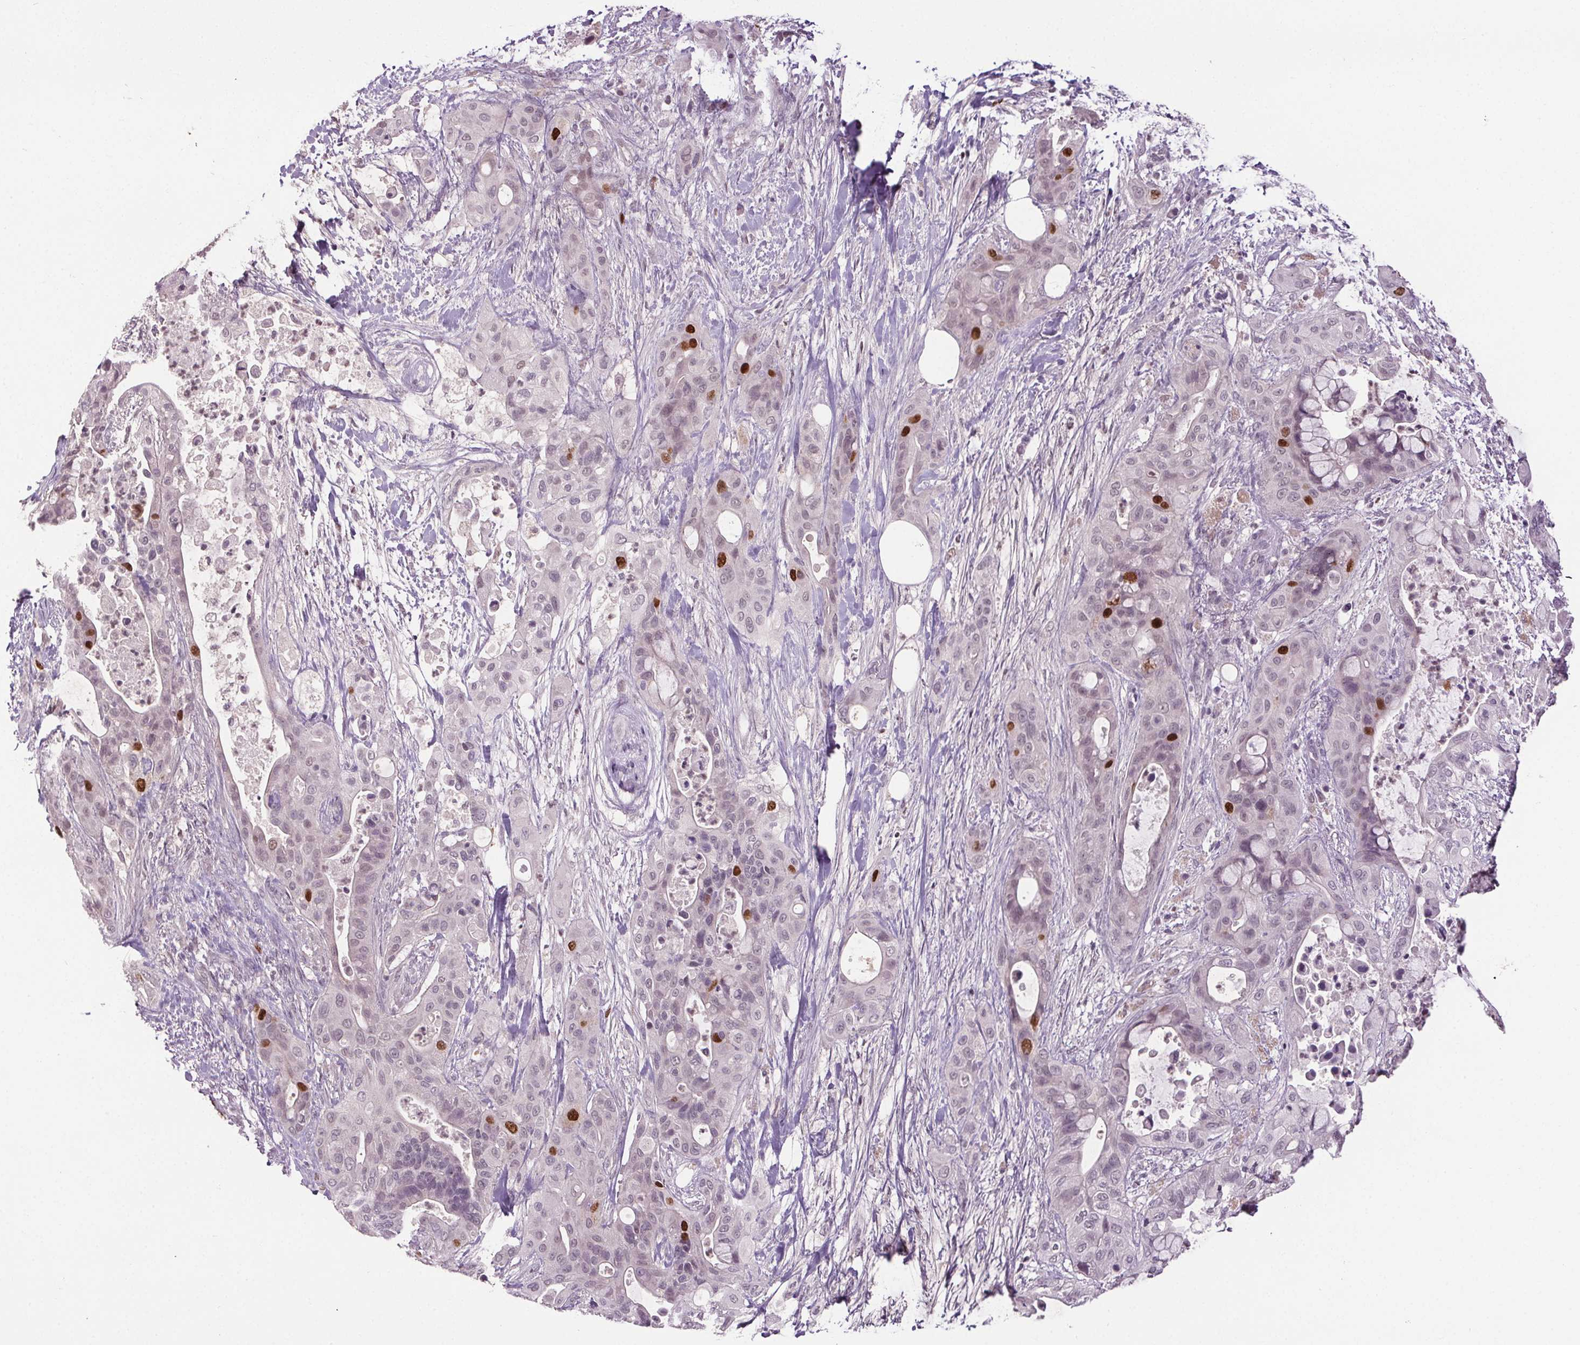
{"staining": {"intensity": "strong", "quantity": "<25%", "location": "nuclear"}, "tissue": "pancreatic cancer", "cell_type": "Tumor cells", "image_type": "cancer", "snomed": [{"axis": "morphology", "description": "Adenocarcinoma, NOS"}, {"axis": "topography", "description": "Pancreas"}], "caption": "High-power microscopy captured an immunohistochemistry image of pancreatic adenocarcinoma, revealing strong nuclear expression in about <25% of tumor cells. (DAB IHC, brown staining for protein, blue staining for nuclei).", "gene": "CENPF", "patient": {"sex": "male", "age": 71}}